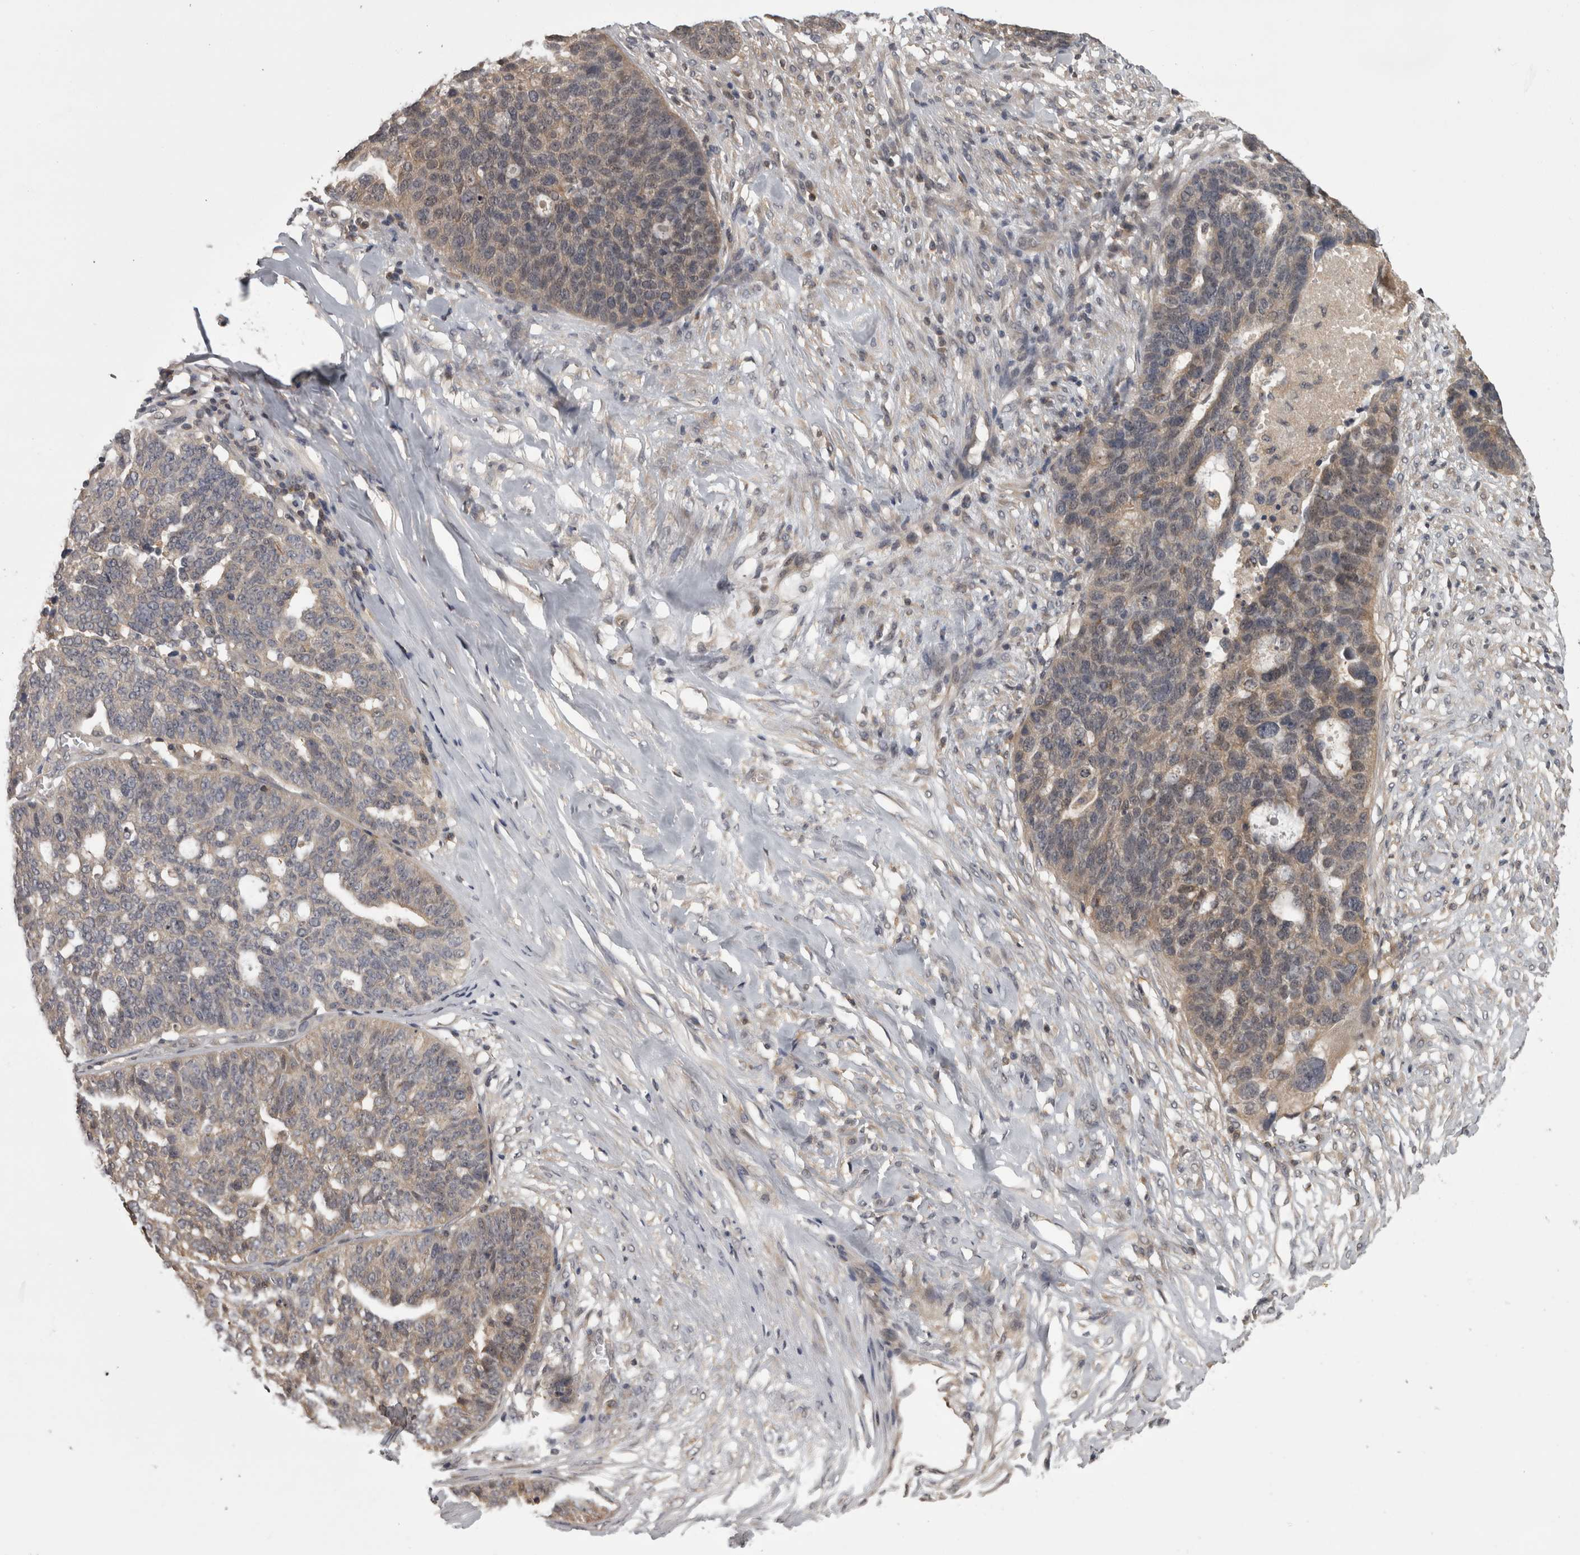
{"staining": {"intensity": "weak", "quantity": ">75%", "location": "cytoplasmic/membranous"}, "tissue": "ovarian cancer", "cell_type": "Tumor cells", "image_type": "cancer", "snomed": [{"axis": "morphology", "description": "Cystadenocarcinoma, serous, NOS"}, {"axis": "topography", "description": "Ovary"}], "caption": "Tumor cells display low levels of weak cytoplasmic/membranous staining in approximately >75% of cells in serous cystadenocarcinoma (ovarian). The staining is performed using DAB brown chromogen to label protein expression. The nuclei are counter-stained blue using hematoxylin.", "gene": "APRT", "patient": {"sex": "female", "age": 59}}